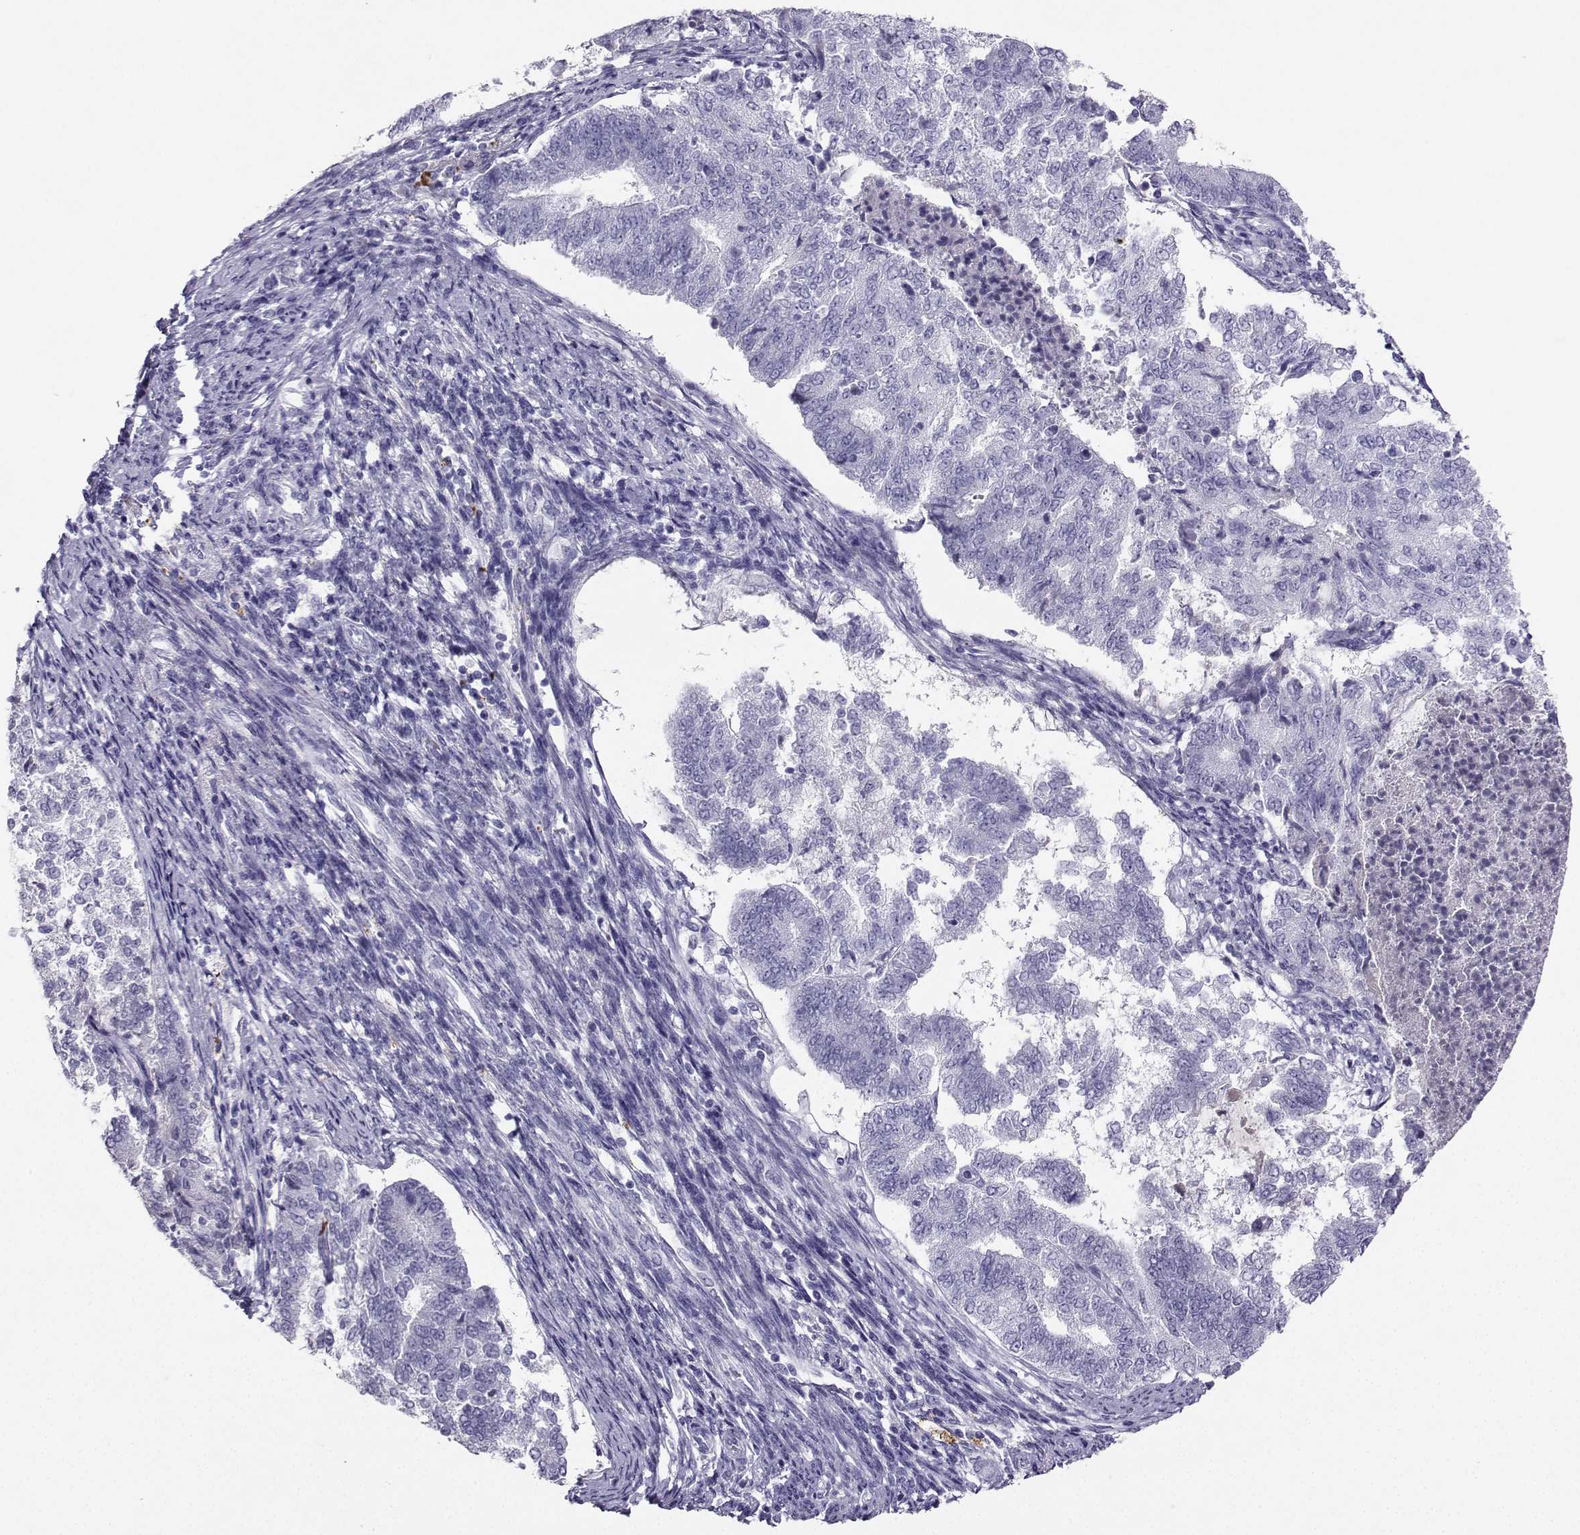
{"staining": {"intensity": "negative", "quantity": "none", "location": "none"}, "tissue": "endometrial cancer", "cell_type": "Tumor cells", "image_type": "cancer", "snomed": [{"axis": "morphology", "description": "Adenocarcinoma, NOS"}, {"axis": "topography", "description": "Endometrium"}], "caption": "Endometrial cancer was stained to show a protein in brown. There is no significant staining in tumor cells.", "gene": "GRIK4", "patient": {"sex": "female", "age": 65}}